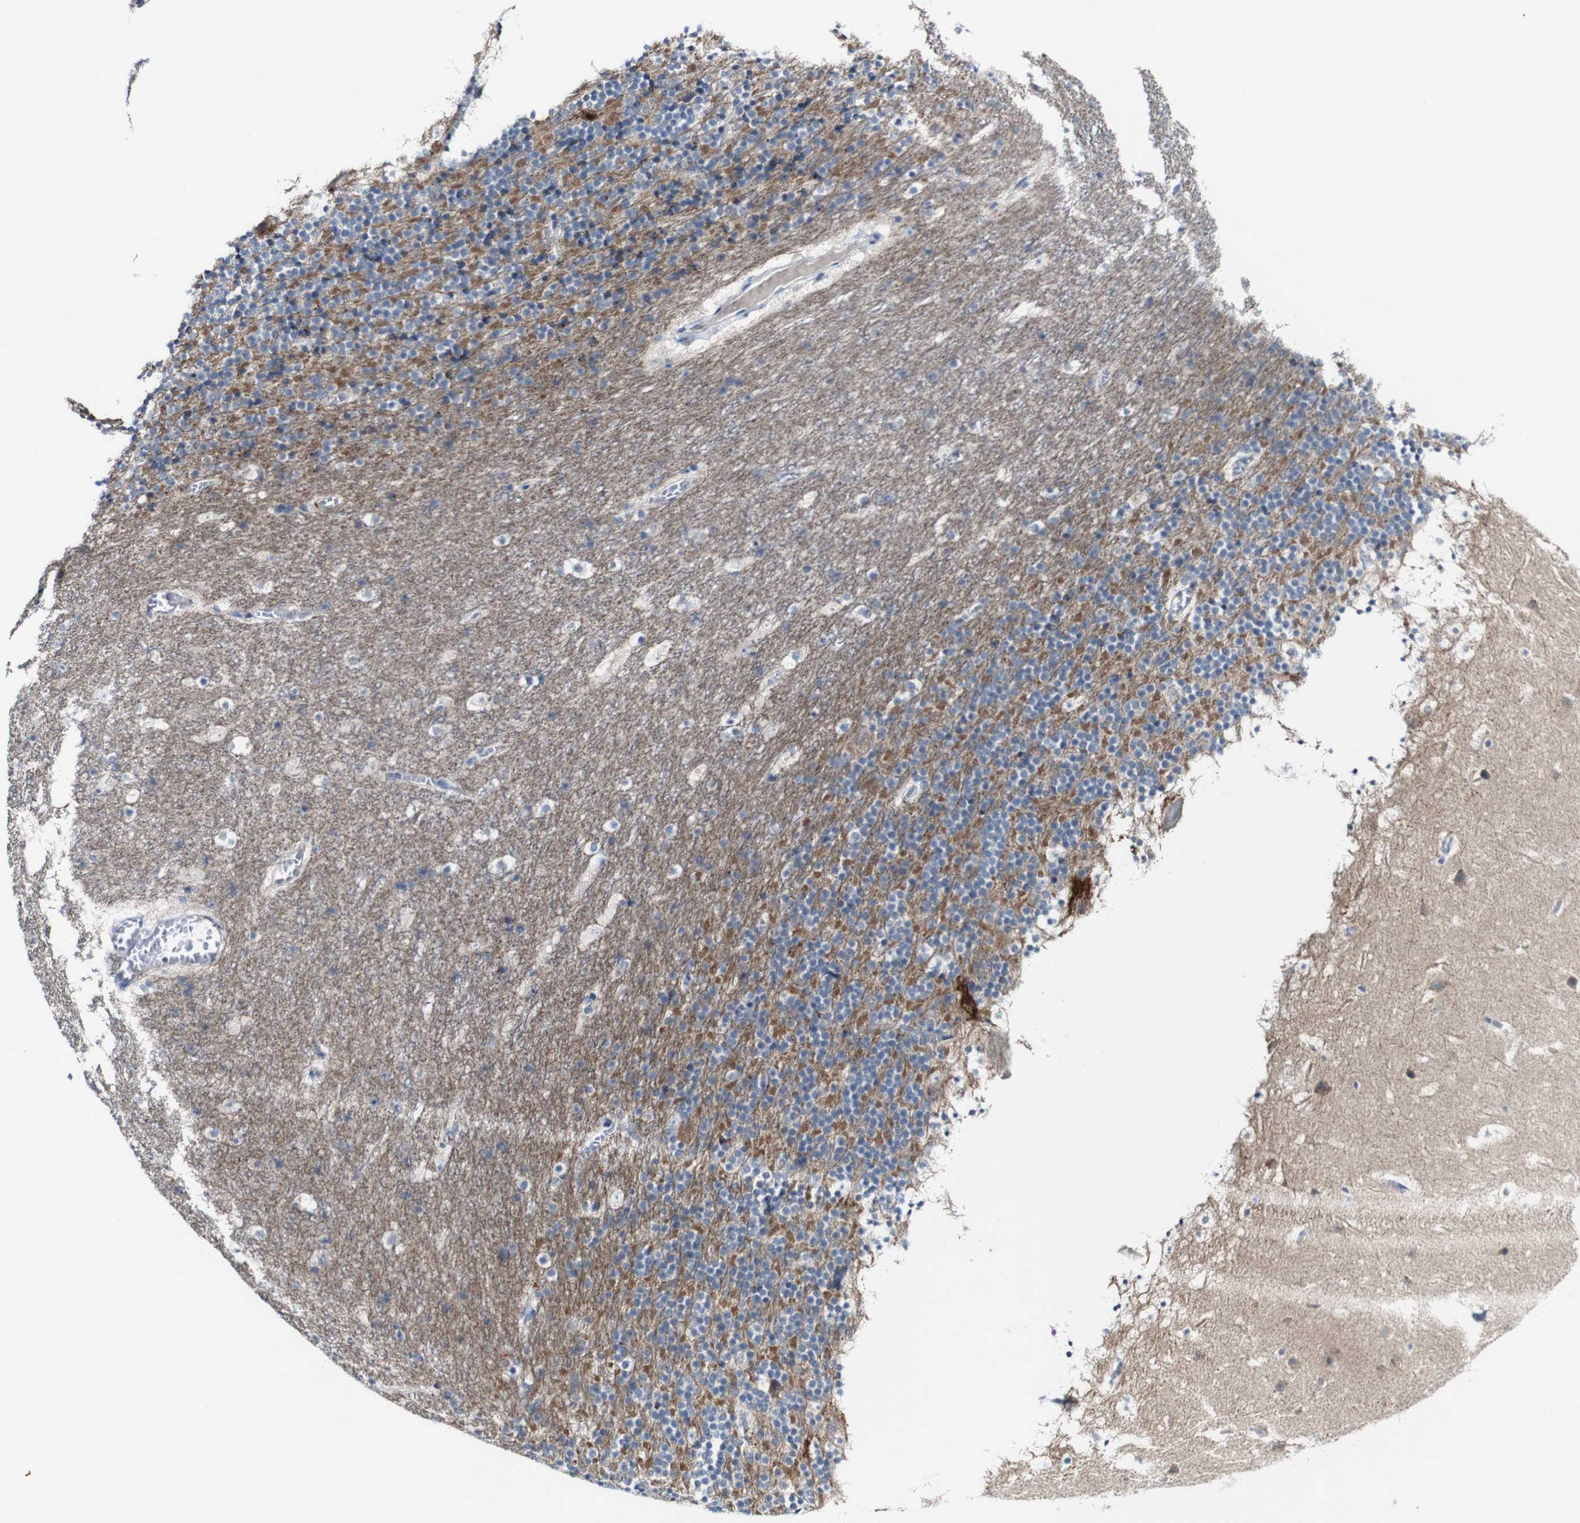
{"staining": {"intensity": "negative", "quantity": "none", "location": "none"}, "tissue": "cerebellum", "cell_type": "Cells in granular layer", "image_type": "normal", "snomed": [{"axis": "morphology", "description": "Normal tissue, NOS"}, {"axis": "topography", "description": "Cerebellum"}], "caption": "Immunohistochemistry (IHC) image of benign human cerebellum stained for a protein (brown), which reveals no staining in cells in granular layer.", "gene": "GRAMD1A", "patient": {"sex": "male", "age": 45}}